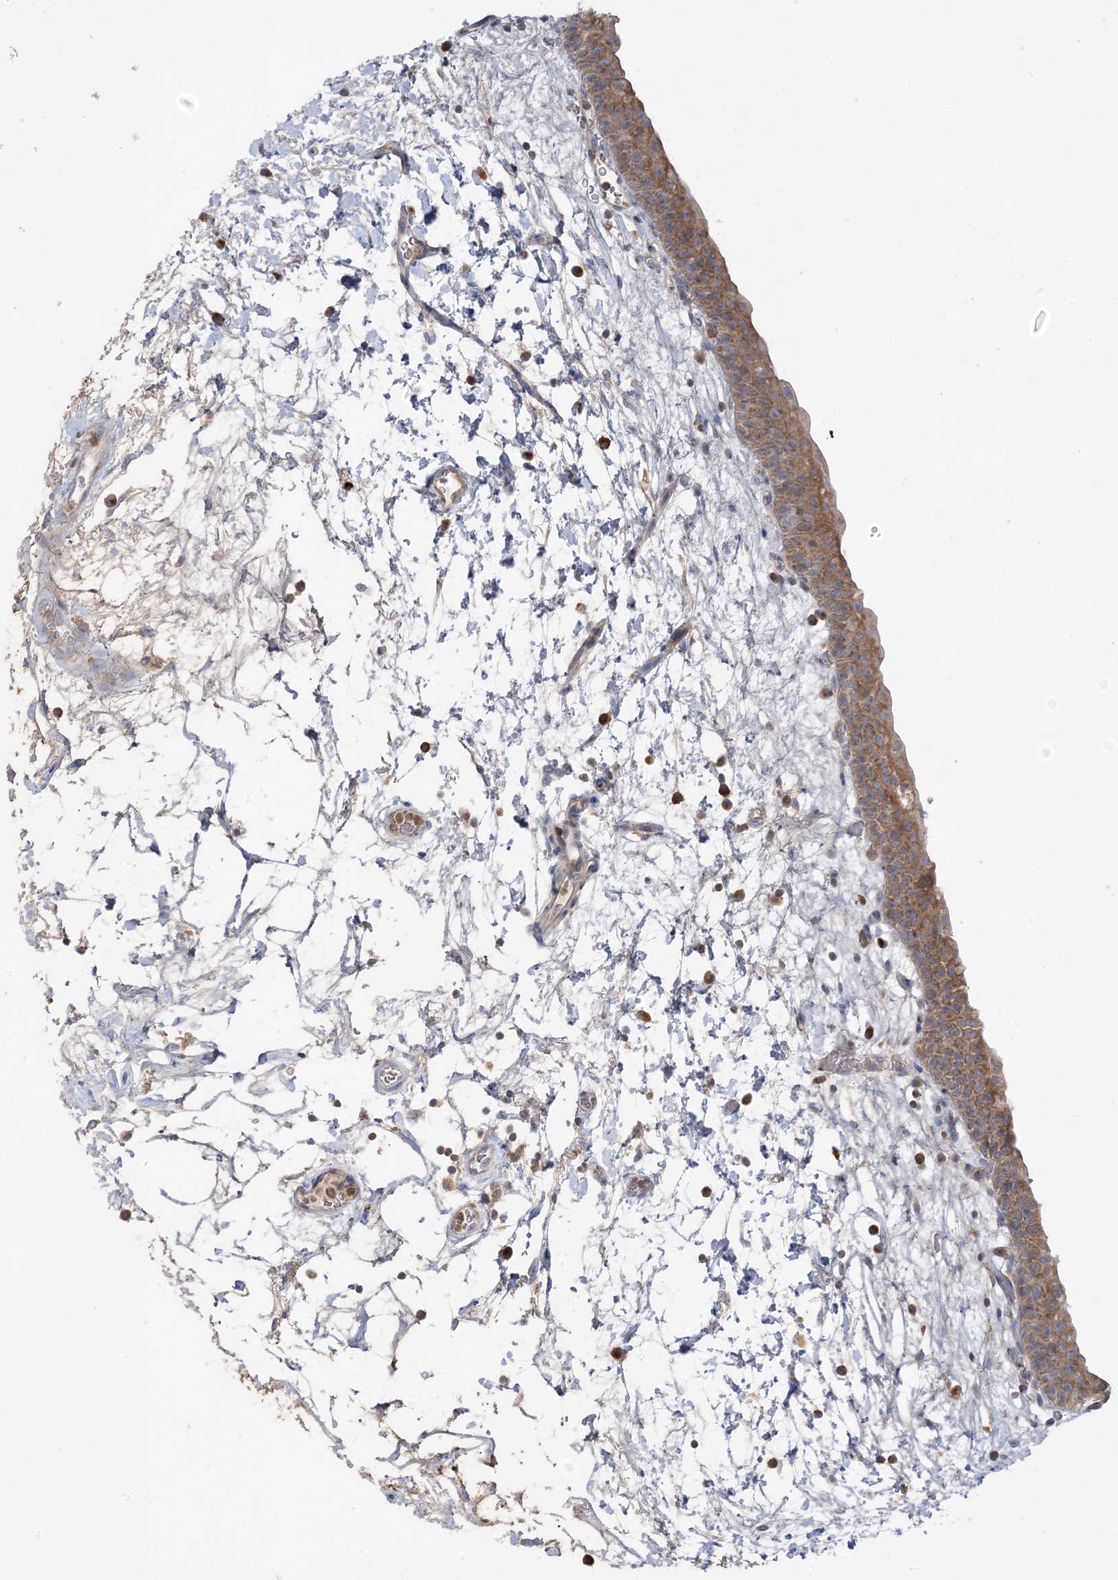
{"staining": {"intensity": "moderate", "quantity": ">75%", "location": "cytoplasmic/membranous"}, "tissue": "urinary bladder", "cell_type": "Urothelial cells", "image_type": "normal", "snomed": [{"axis": "morphology", "description": "Normal tissue, NOS"}, {"axis": "topography", "description": "Urinary bladder"}], "caption": "Urothelial cells reveal medium levels of moderate cytoplasmic/membranous staining in approximately >75% of cells in benign urinary bladder. (Brightfield microscopy of DAB IHC at high magnification).", "gene": "NPPC", "patient": {"sex": "male", "age": 83}}